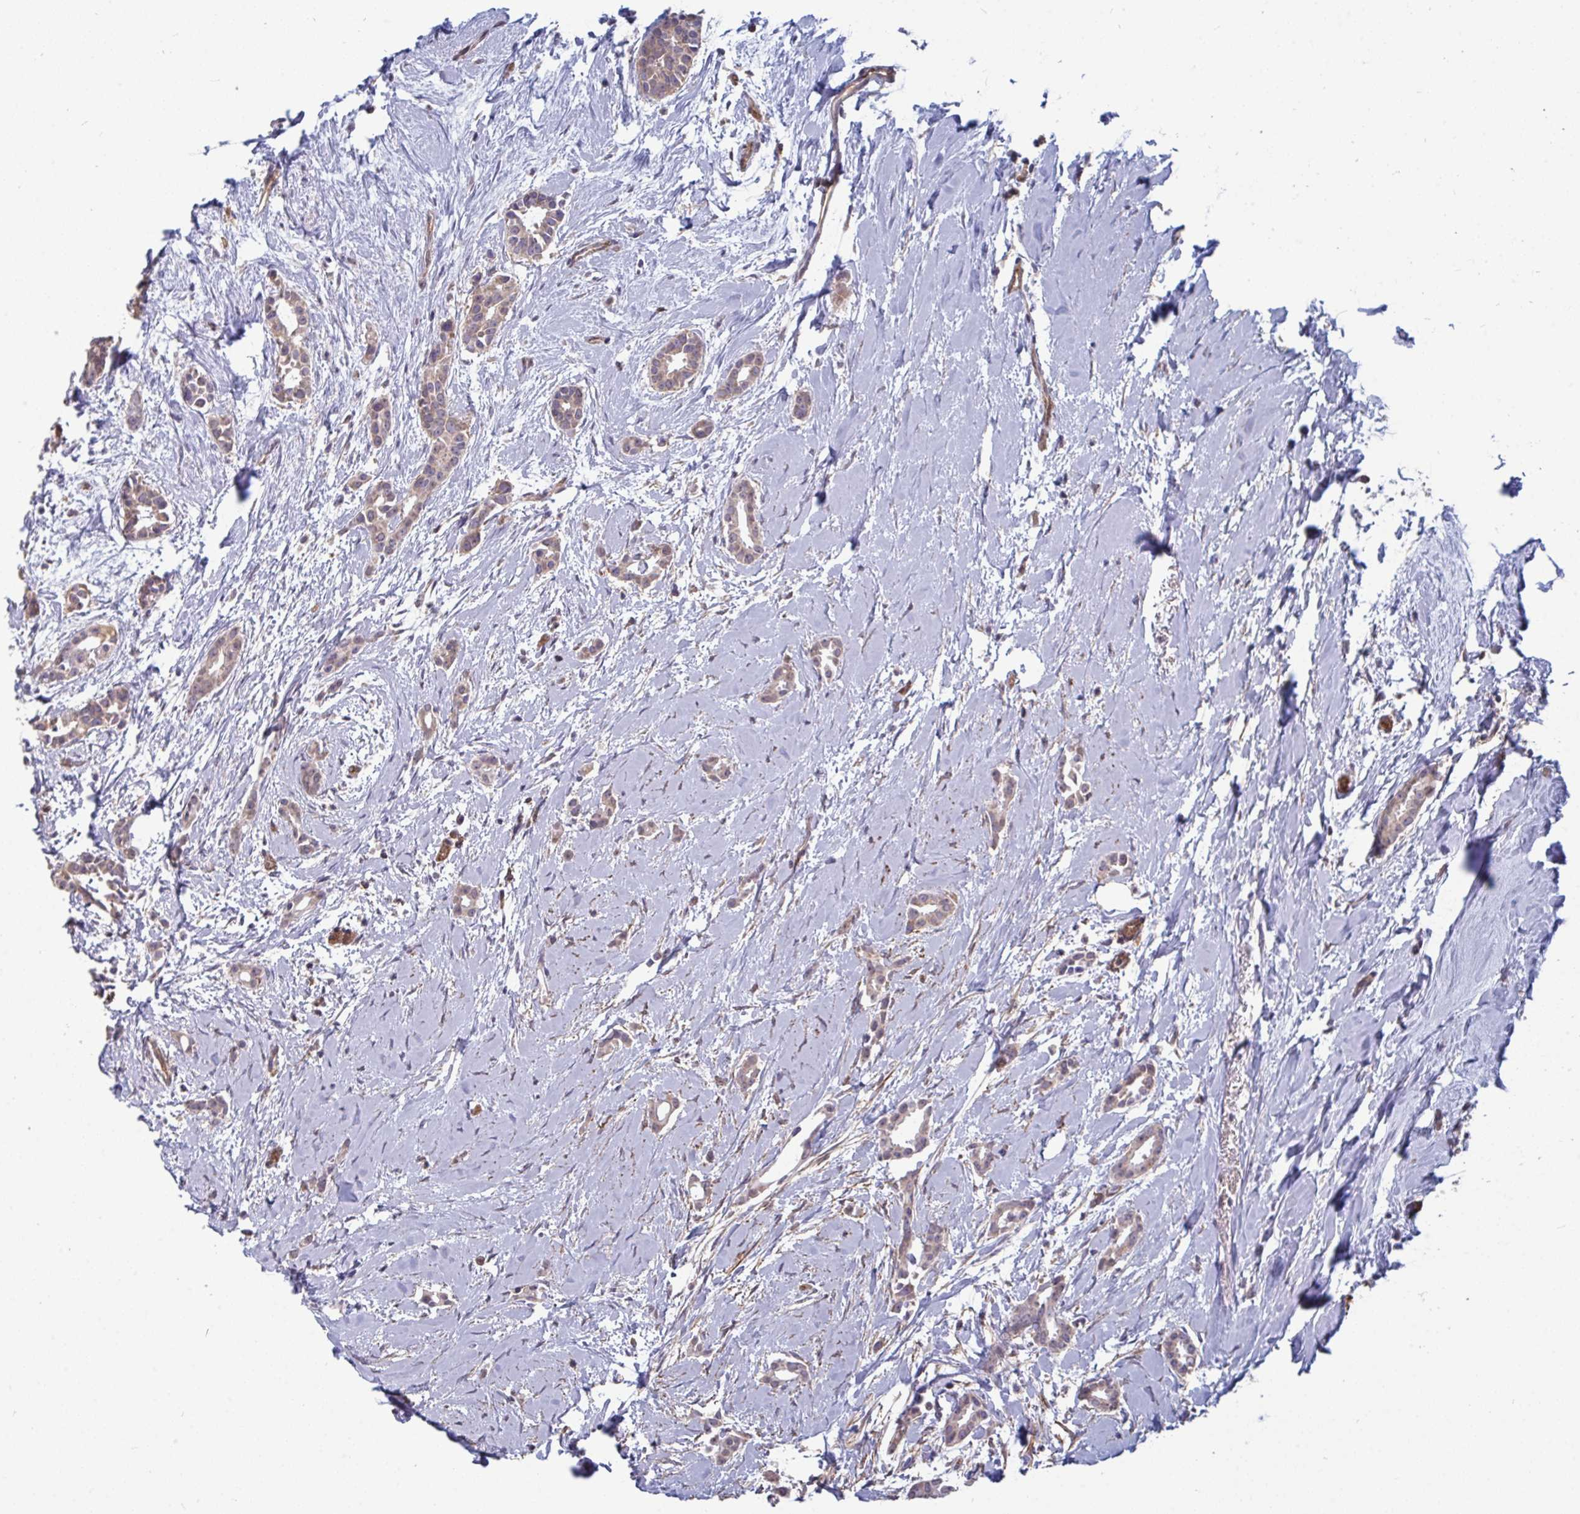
{"staining": {"intensity": "weak", "quantity": "<25%", "location": "cytoplasmic/membranous"}, "tissue": "breast cancer", "cell_type": "Tumor cells", "image_type": "cancer", "snomed": [{"axis": "morphology", "description": "Duct carcinoma"}, {"axis": "topography", "description": "Breast"}], "caption": "Tumor cells are negative for brown protein staining in intraductal carcinoma (breast).", "gene": "ISCU", "patient": {"sex": "female", "age": 64}}